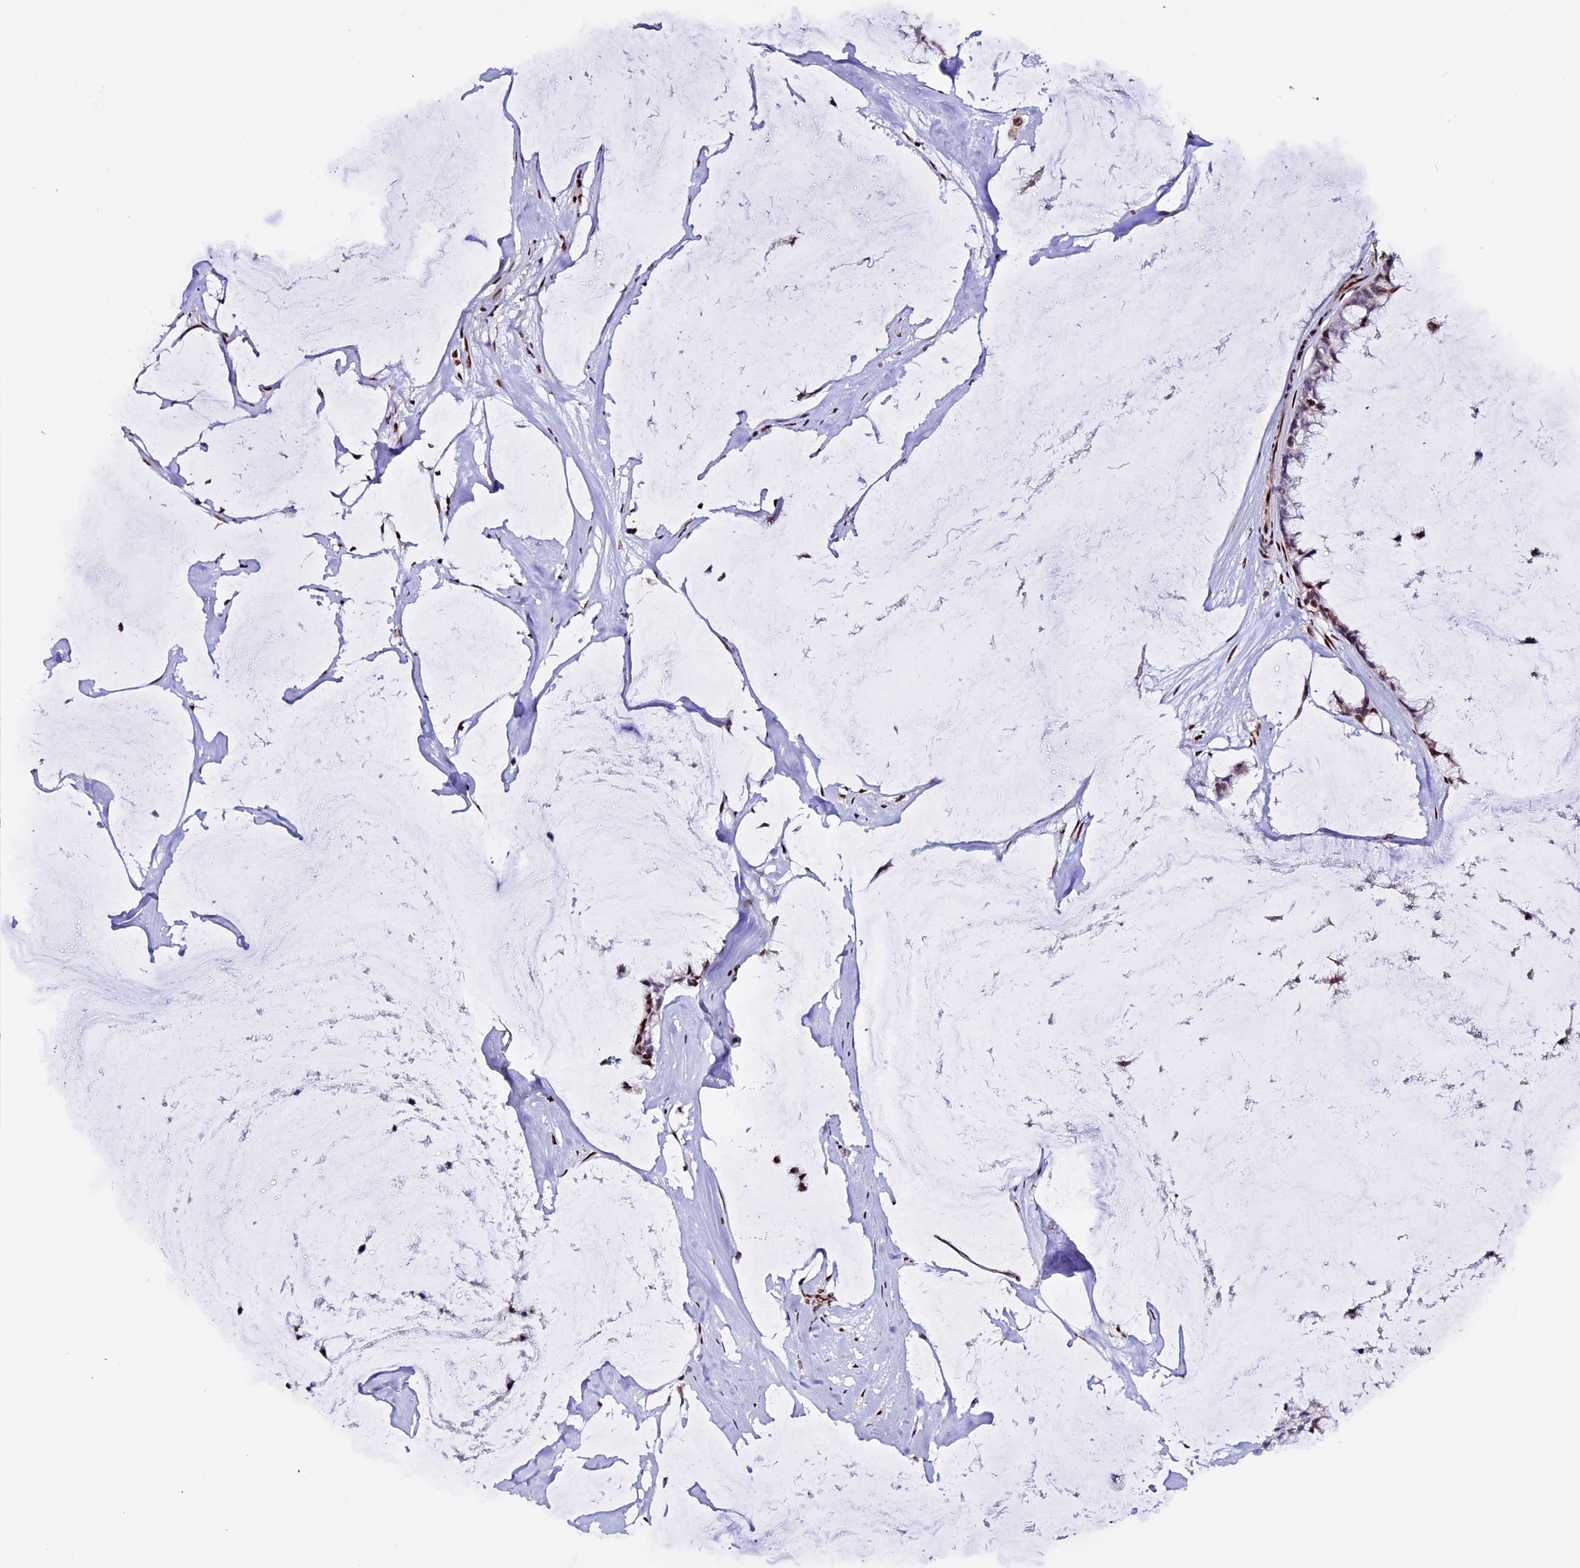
{"staining": {"intensity": "moderate", "quantity": "<25%", "location": "nuclear"}, "tissue": "ovarian cancer", "cell_type": "Tumor cells", "image_type": "cancer", "snomed": [{"axis": "morphology", "description": "Cystadenocarcinoma, mucinous, NOS"}, {"axis": "topography", "description": "Ovary"}], "caption": "Immunohistochemistry (IHC) of ovarian mucinous cystadenocarcinoma reveals low levels of moderate nuclear expression in approximately <25% of tumor cells. (DAB (3,3'-diaminobenzidine) = brown stain, brightfield microscopy at high magnification).", "gene": "RINL", "patient": {"sex": "female", "age": 39}}